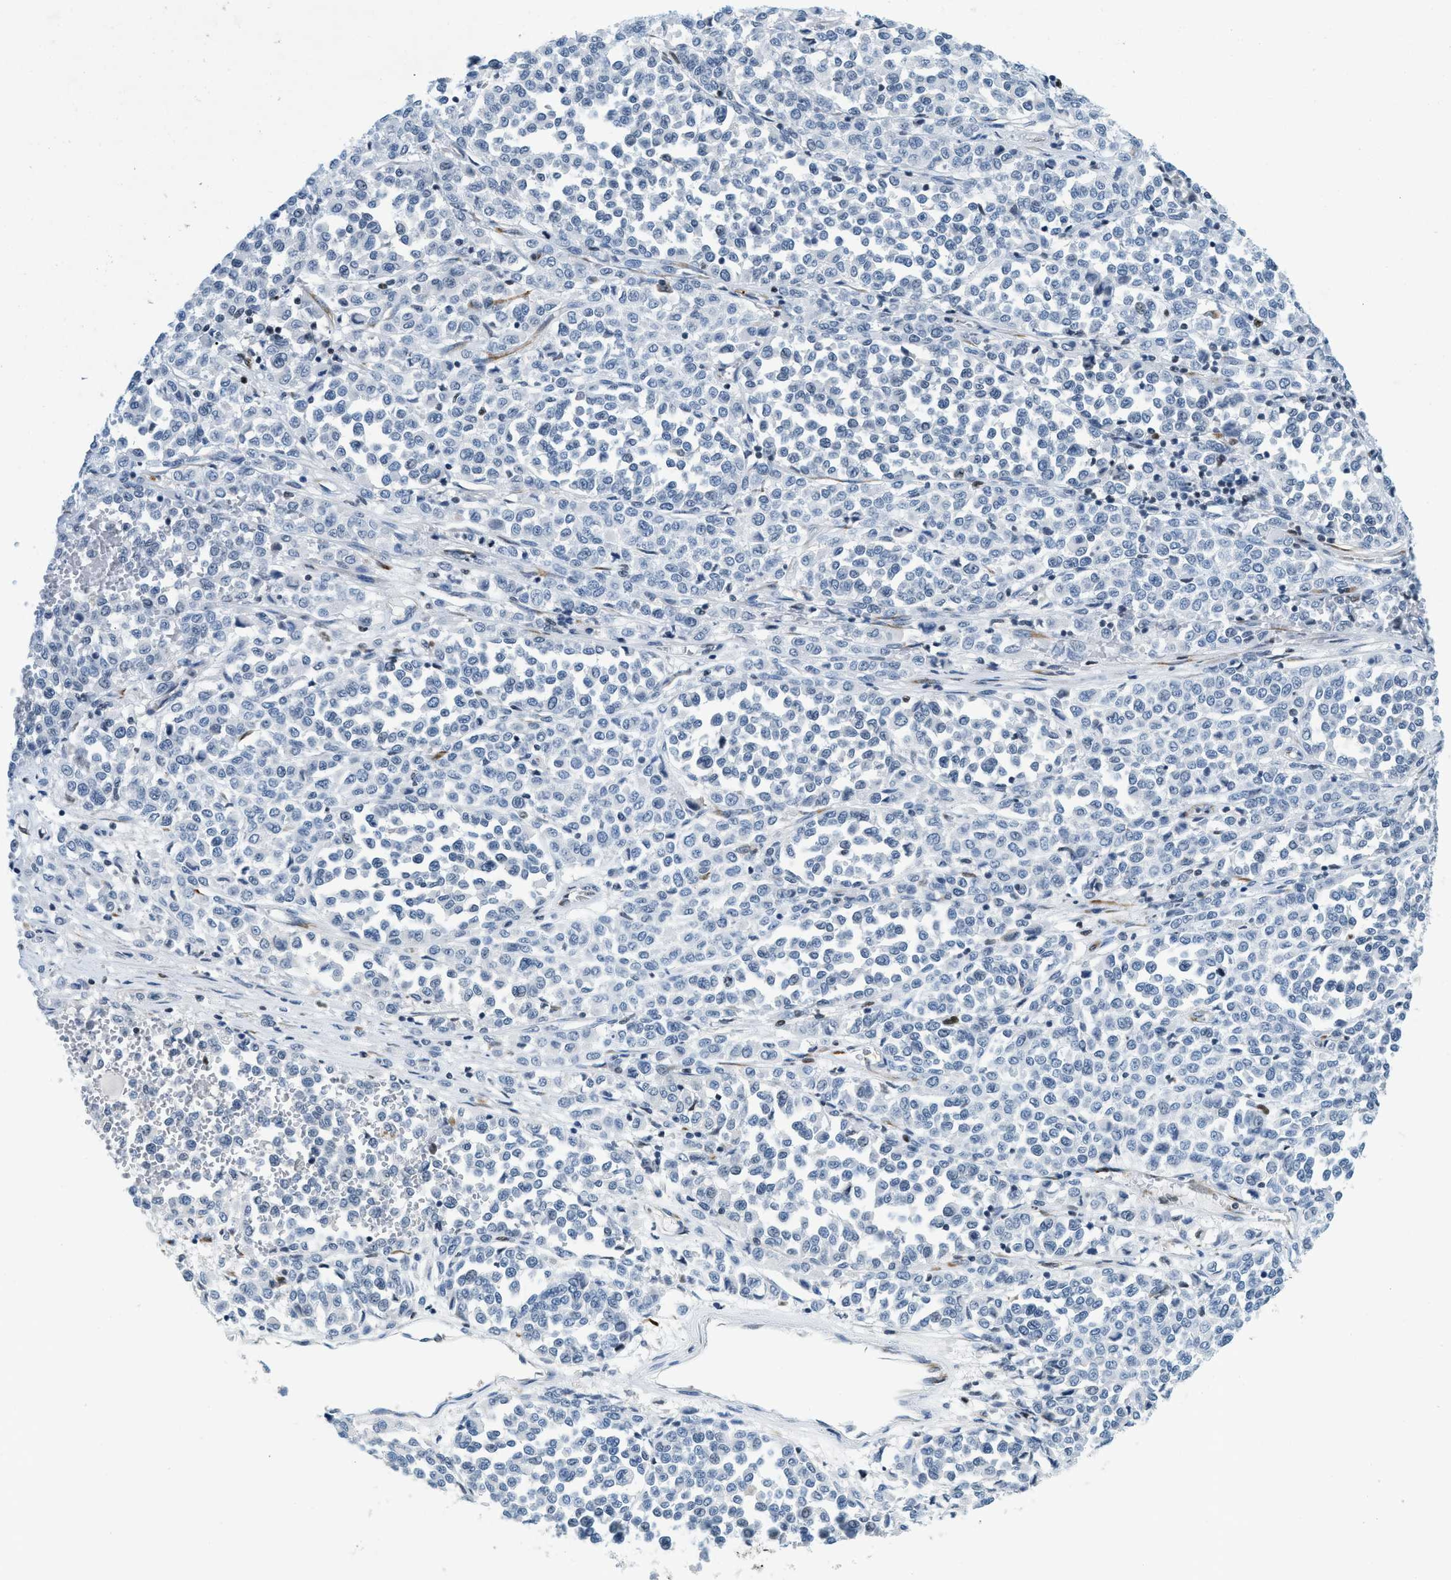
{"staining": {"intensity": "negative", "quantity": "none", "location": "none"}, "tissue": "melanoma", "cell_type": "Tumor cells", "image_type": "cancer", "snomed": [{"axis": "morphology", "description": "Malignant melanoma, Metastatic site"}, {"axis": "topography", "description": "Pancreas"}], "caption": "Malignant melanoma (metastatic site) was stained to show a protein in brown. There is no significant staining in tumor cells.", "gene": "UVRAG", "patient": {"sex": "female", "age": 30}}